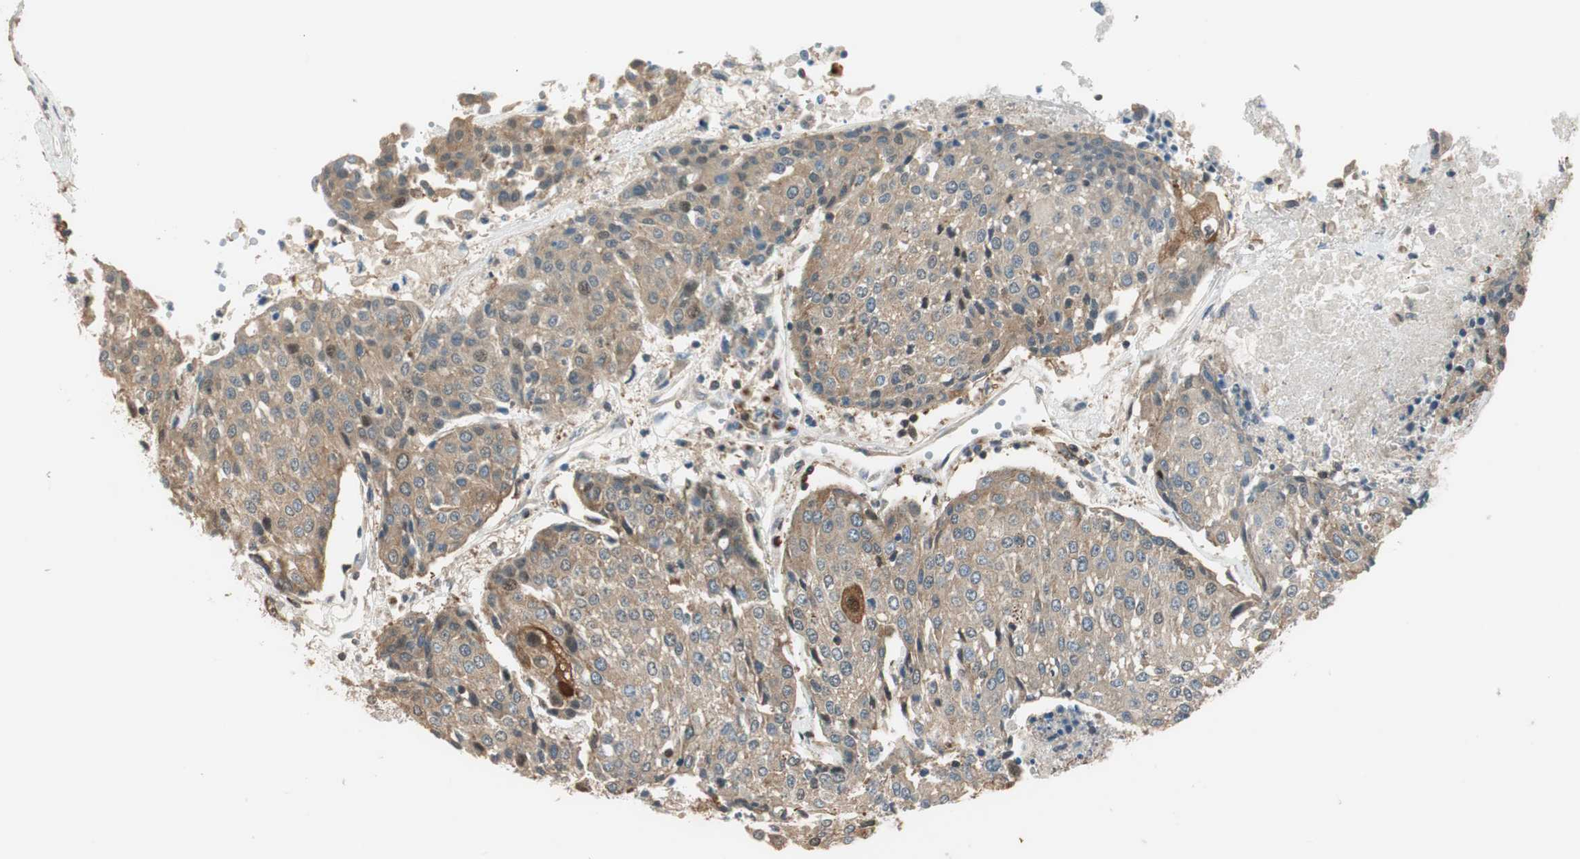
{"staining": {"intensity": "moderate", "quantity": ">75%", "location": "cytoplasmic/membranous"}, "tissue": "urothelial cancer", "cell_type": "Tumor cells", "image_type": "cancer", "snomed": [{"axis": "morphology", "description": "Urothelial carcinoma, High grade"}, {"axis": "topography", "description": "Urinary bladder"}], "caption": "An immunohistochemistry micrograph of tumor tissue is shown. Protein staining in brown labels moderate cytoplasmic/membranous positivity in urothelial carcinoma (high-grade) within tumor cells. The staining was performed using DAB to visualize the protein expression in brown, while the nuclei were stained in blue with hematoxylin (Magnification: 20x).", "gene": "PI4K2B", "patient": {"sex": "female", "age": 85}}